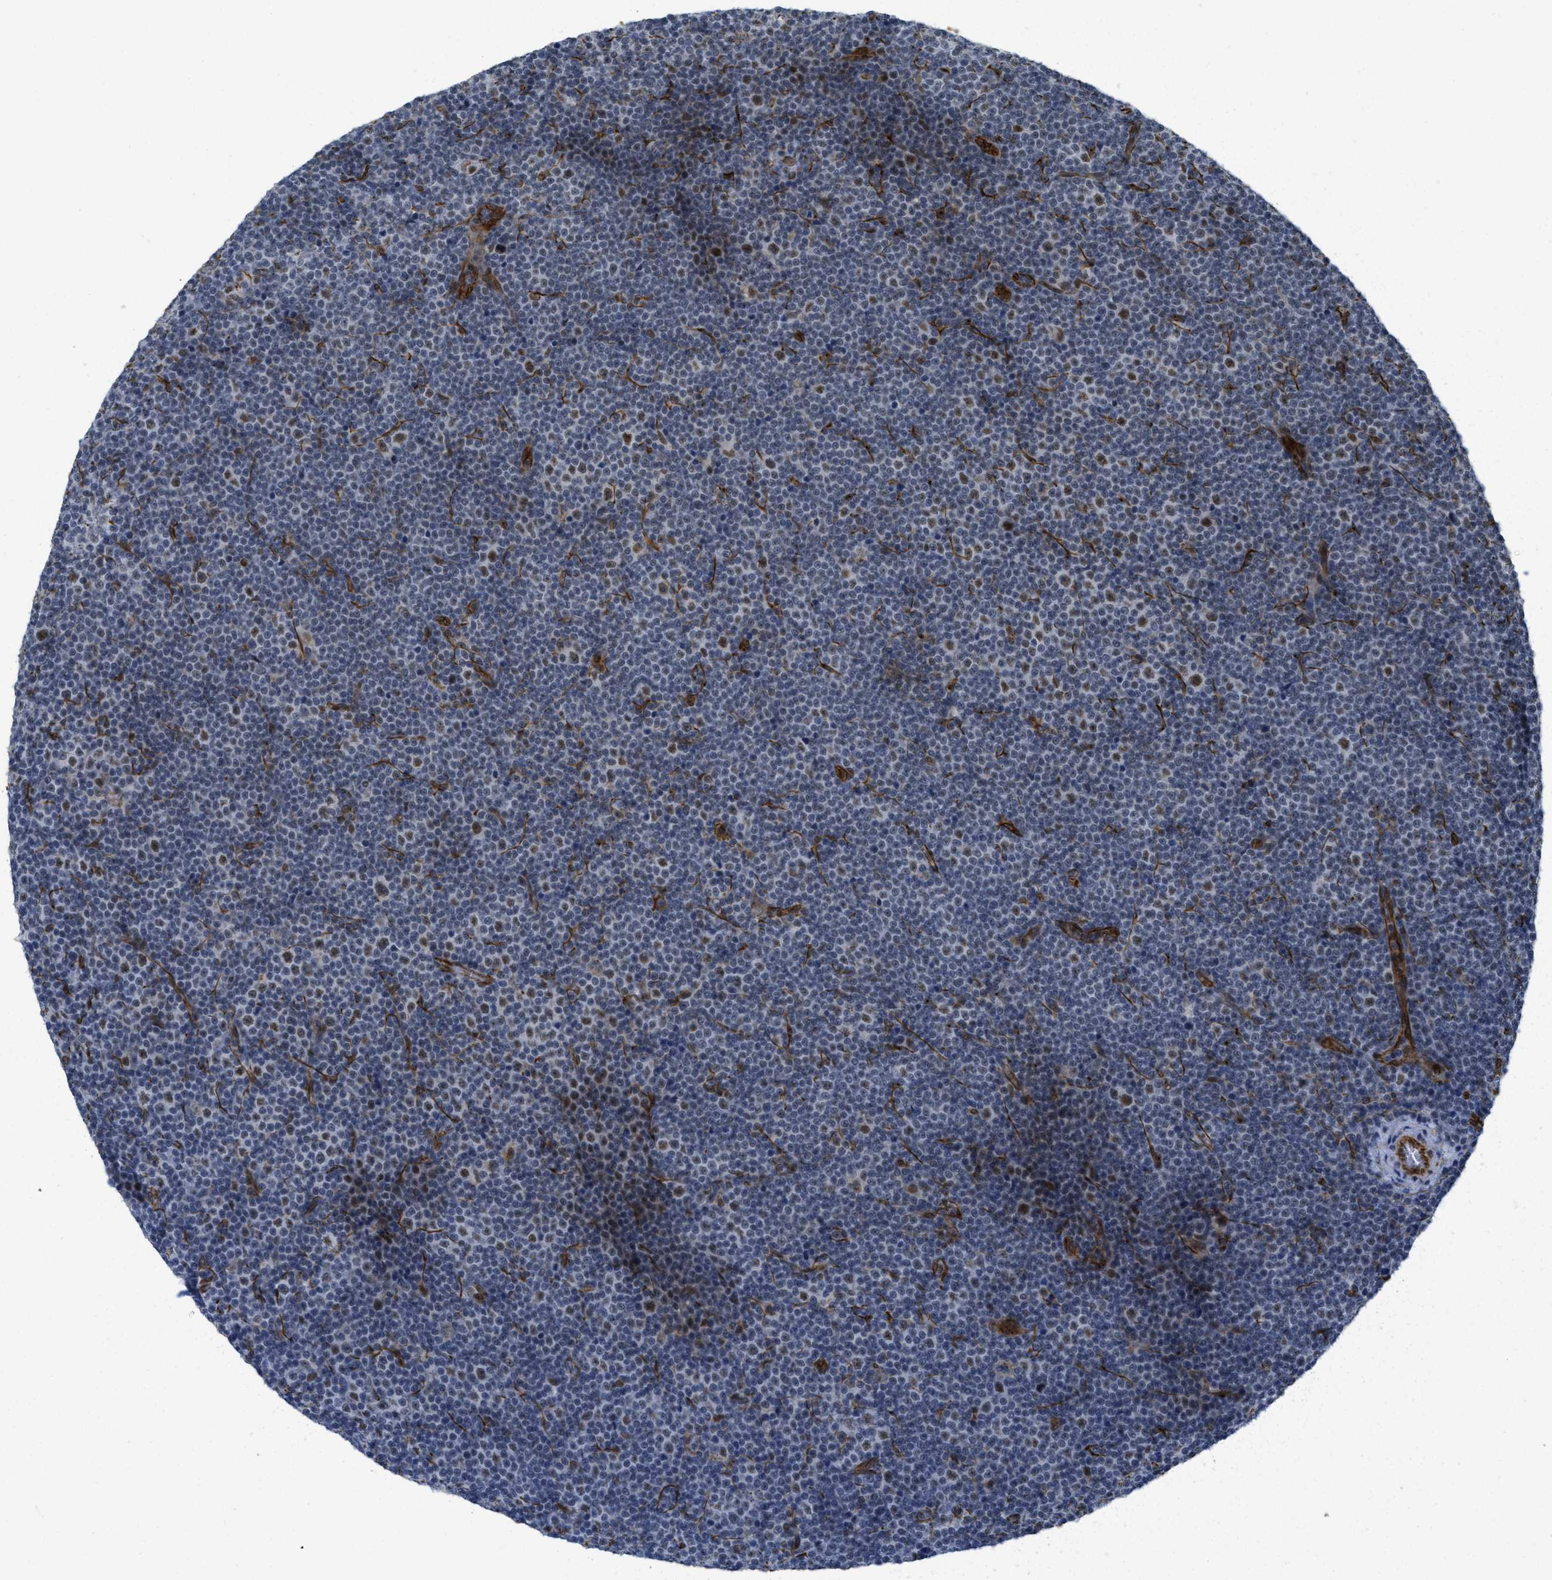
{"staining": {"intensity": "moderate", "quantity": "25%-75%", "location": "nuclear"}, "tissue": "lymphoma", "cell_type": "Tumor cells", "image_type": "cancer", "snomed": [{"axis": "morphology", "description": "Malignant lymphoma, non-Hodgkin's type, Low grade"}, {"axis": "topography", "description": "Lymph node"}], "caption": "Moderate nuclear staining is appreciated in approximately 25%-75% of tumor cells in lymphoma.", "gene": "LRRC8B", "patient": {"sex": "female", "age": 67}}